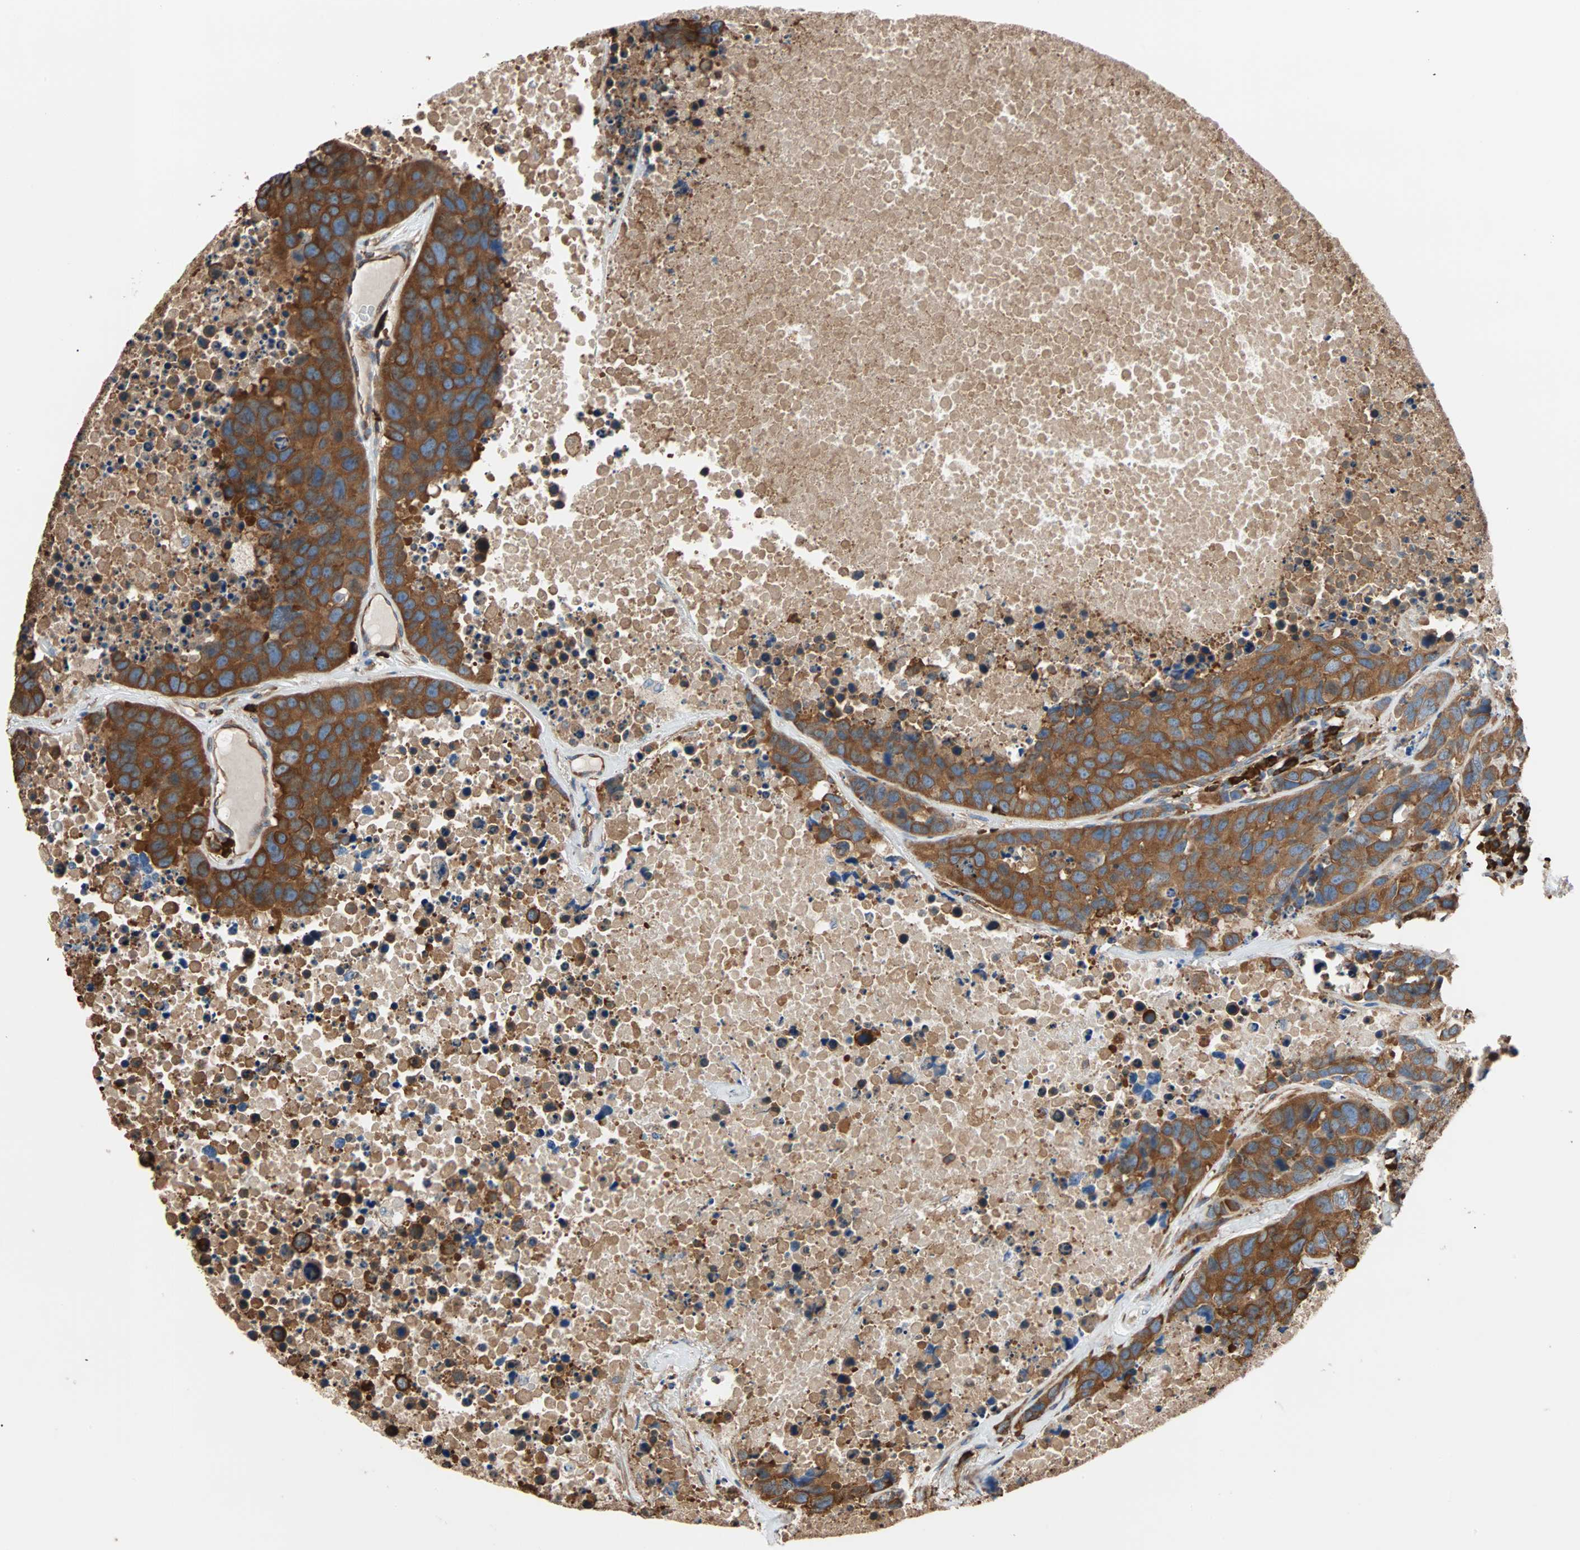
{"staining": {"intensity": "strong", "quantity": ">75%", "location": "cytoplasmic/membranous"}, "tissue": "carcinoid", "cell_type": "Tumor cells", "image_type": "cancer", "snomed": [{"axis": "morphology", "description": "Carcinoid, malignant, NOS"}, {"axis": "topography", "description": "Lung"}], "caption": "DAB immunohistochemical staining of human carcinoid (malignant) exhibits strong cytoplasmic/membranous protein staining in approximately >75% of tumor cells.", "gene": "EEF2", "patient": {"sex": "male", "age": 60}}